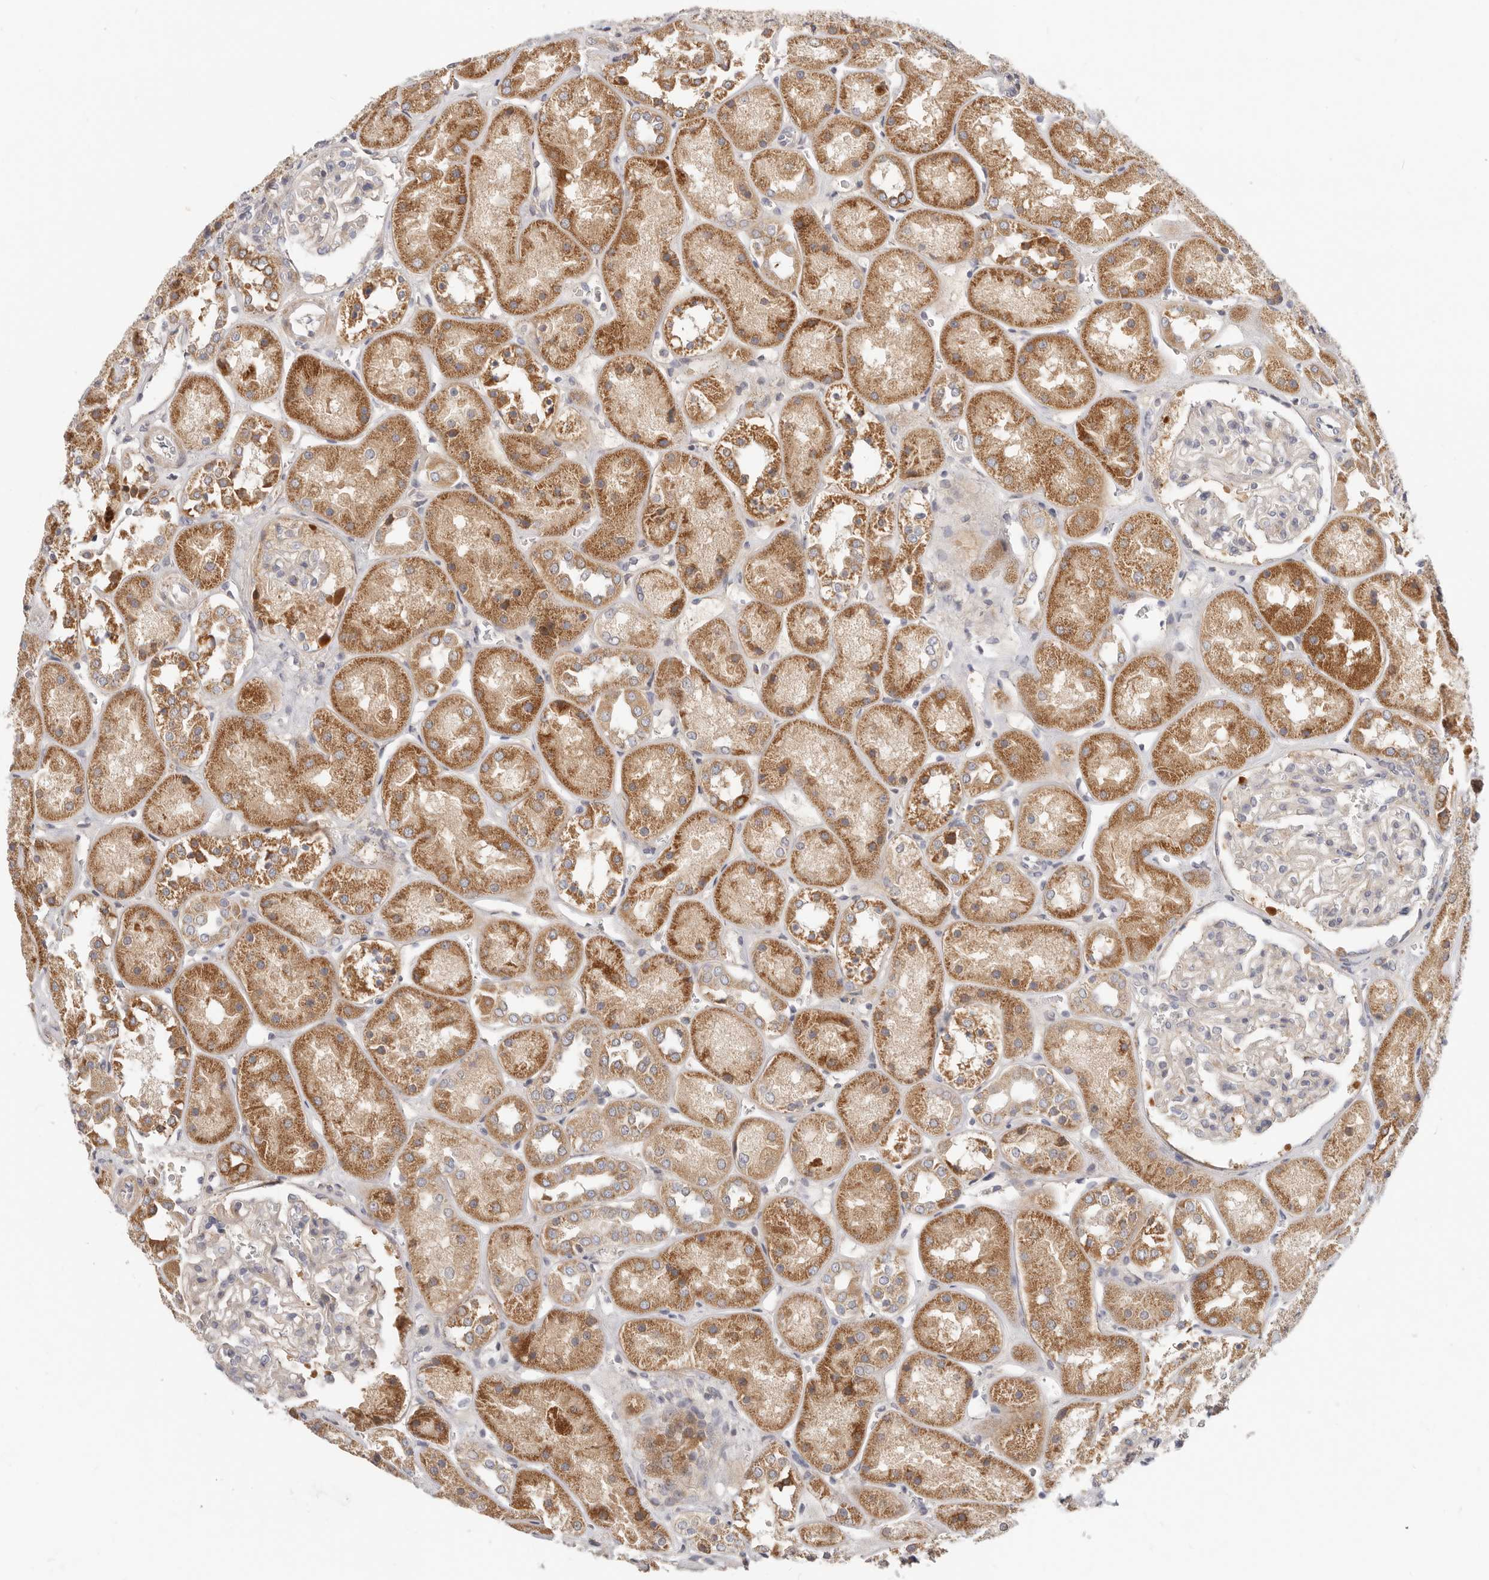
{"staining": {"intensity": "moderate", "quantity": "<25%", "location": "cytoplasmic/membranous"}, "tissue": "kidney", "cell_type": "Cells in glomeruli", "image_type": "normal", "snomed": [{"axis": "morphology", "description": "Normal tissue, NOS"}, {"axis": "topography", "description": "Kidney"}], "caption": "Moderate cytoplasmic/membranous expression for a protein is appreciated in approximately <25% of cells in glomeruli of benign kidney using immunohistochemistry.", "gene": "TFB2M", "patient": {"sex": "male", "age": 70}}